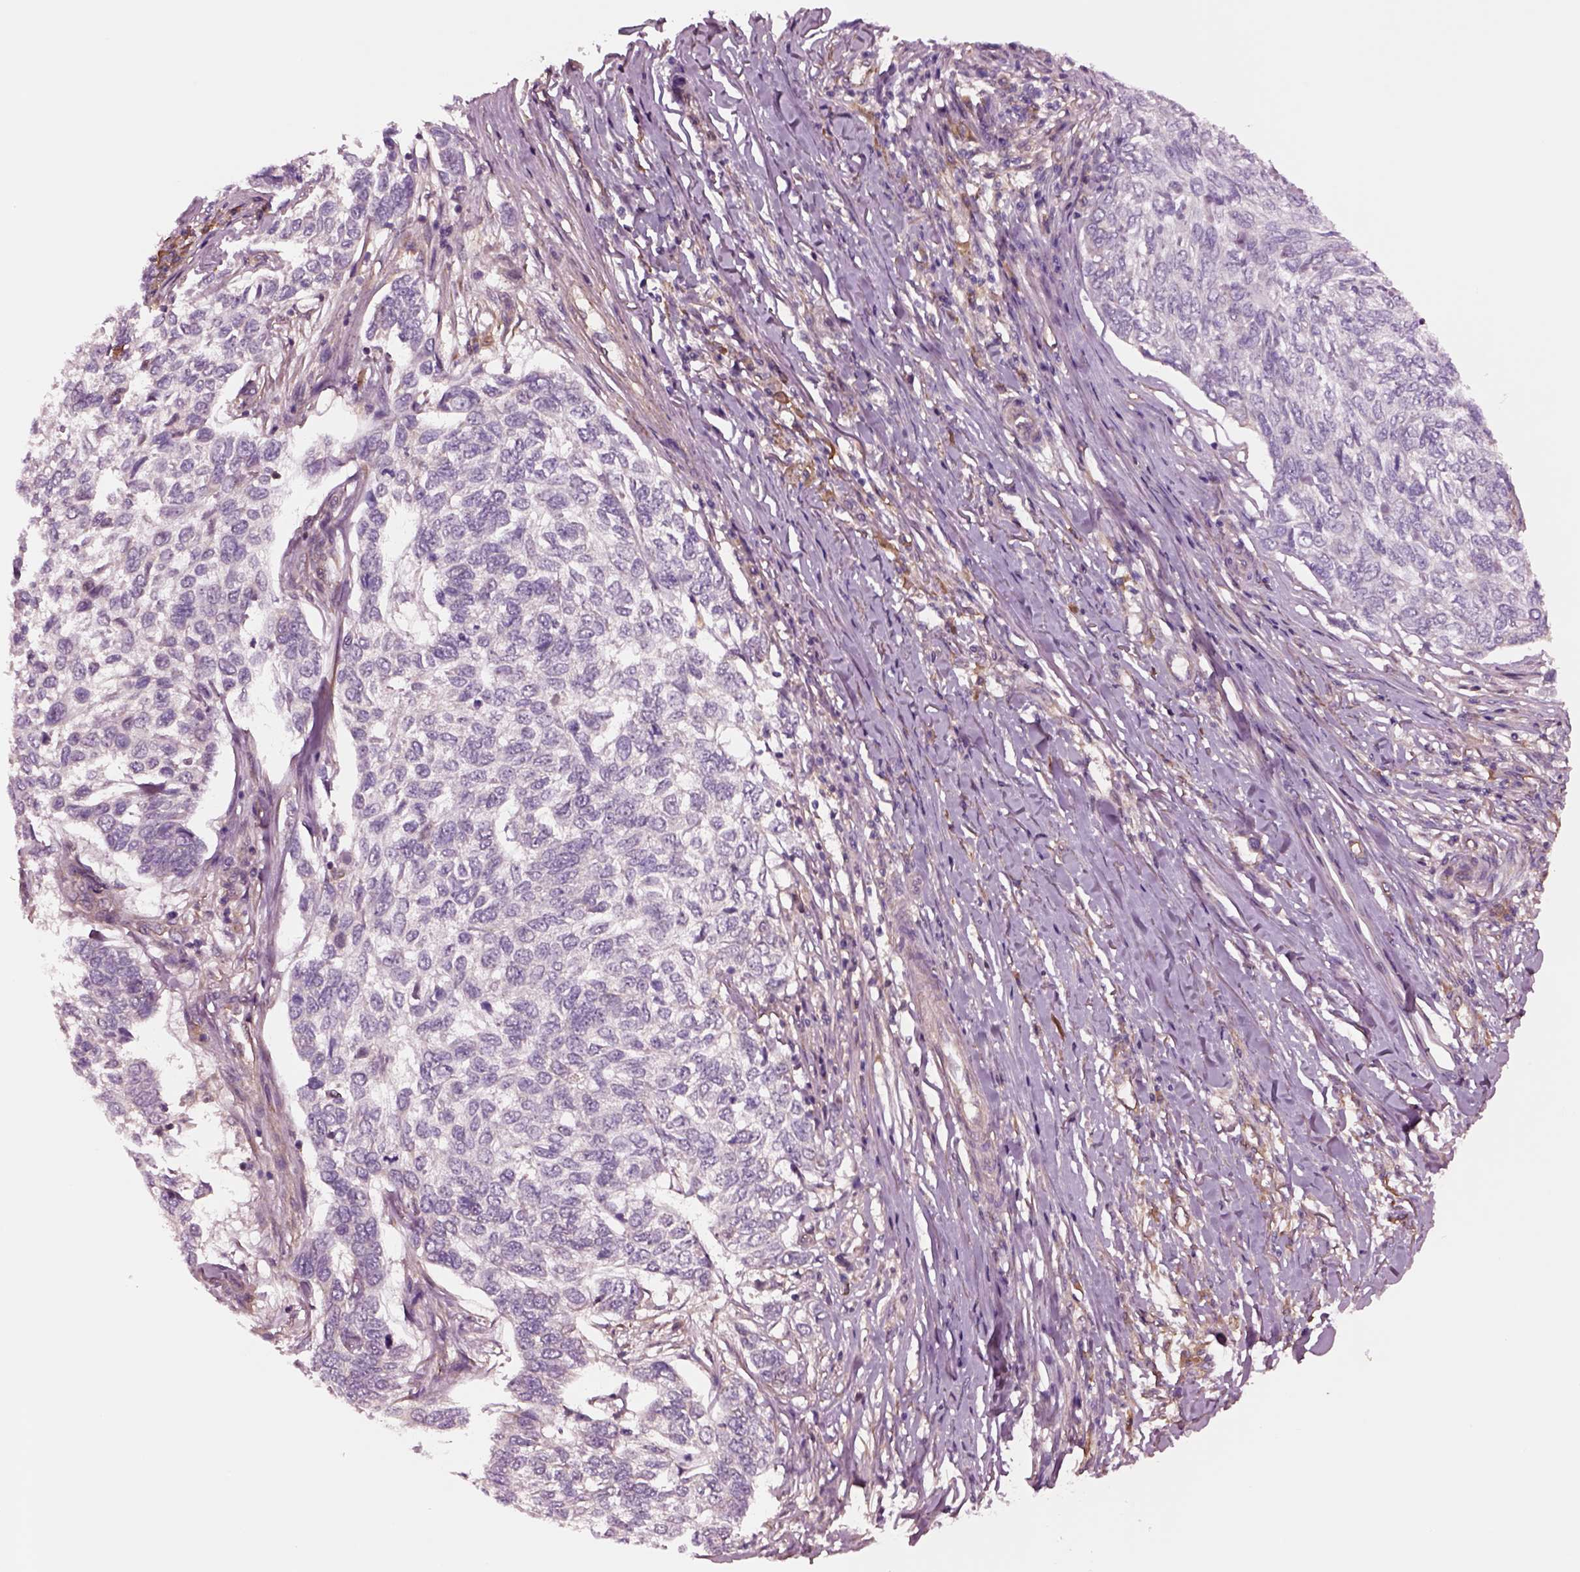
{"staining": {"intensity": "negative", "quantity": "none", "location": "none"}, "tissue": "skin cancer", "cell_type": "Tumor cells", "image_type": "cancer", "snomed": [{"axis": "morphology", "description": "Basal cell carcinoma"}, {"axis": "topography", "description": "Skin"}], "caption": "An immunohistochemistry (IHC) micrograph of skin cancer (basal cell carcinoma) is shown. There is no staining in tumor cells of skin cancer (basal cell carcinoma).", "gene": "HTR1B", "patient": {"sex": "female", "age": 65}}